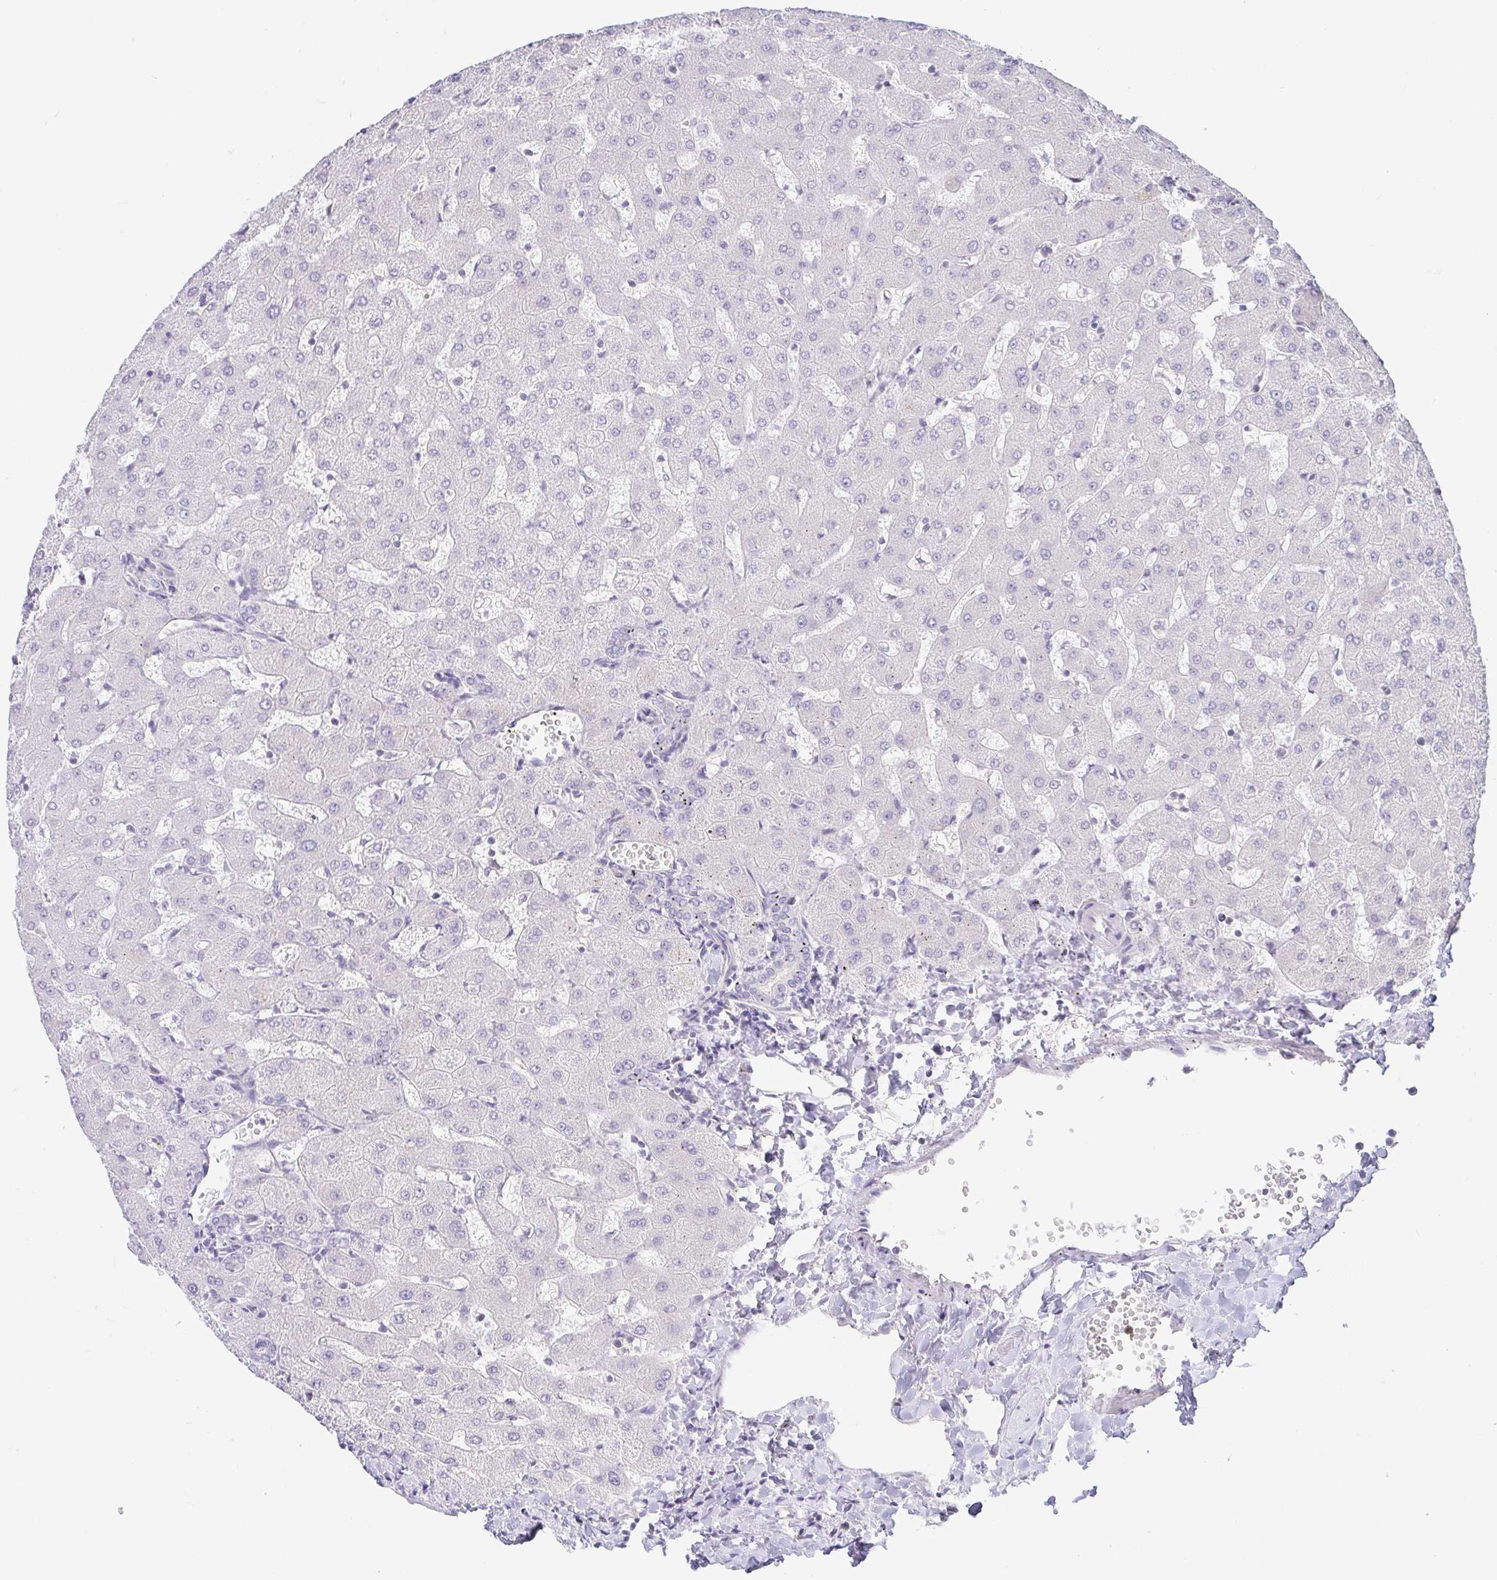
{"staining": {"intensity": "negative", "quantity": "none", "location": "none"}, "tissue": "liver", "cell_type": "Cholangiocytes", "image_type": "normal", "snomed": [{"axis": "morphology", "description": "Normal tissue, NOS"}, {"axis": "topography", "description": "Liver"}], "caption": "This is an IHC photomicrograph of unremarkable human liver. There is no staining in cholangiocytes.", "gene": "HYPK", "patient": {"sex": "female", "age": 63}}